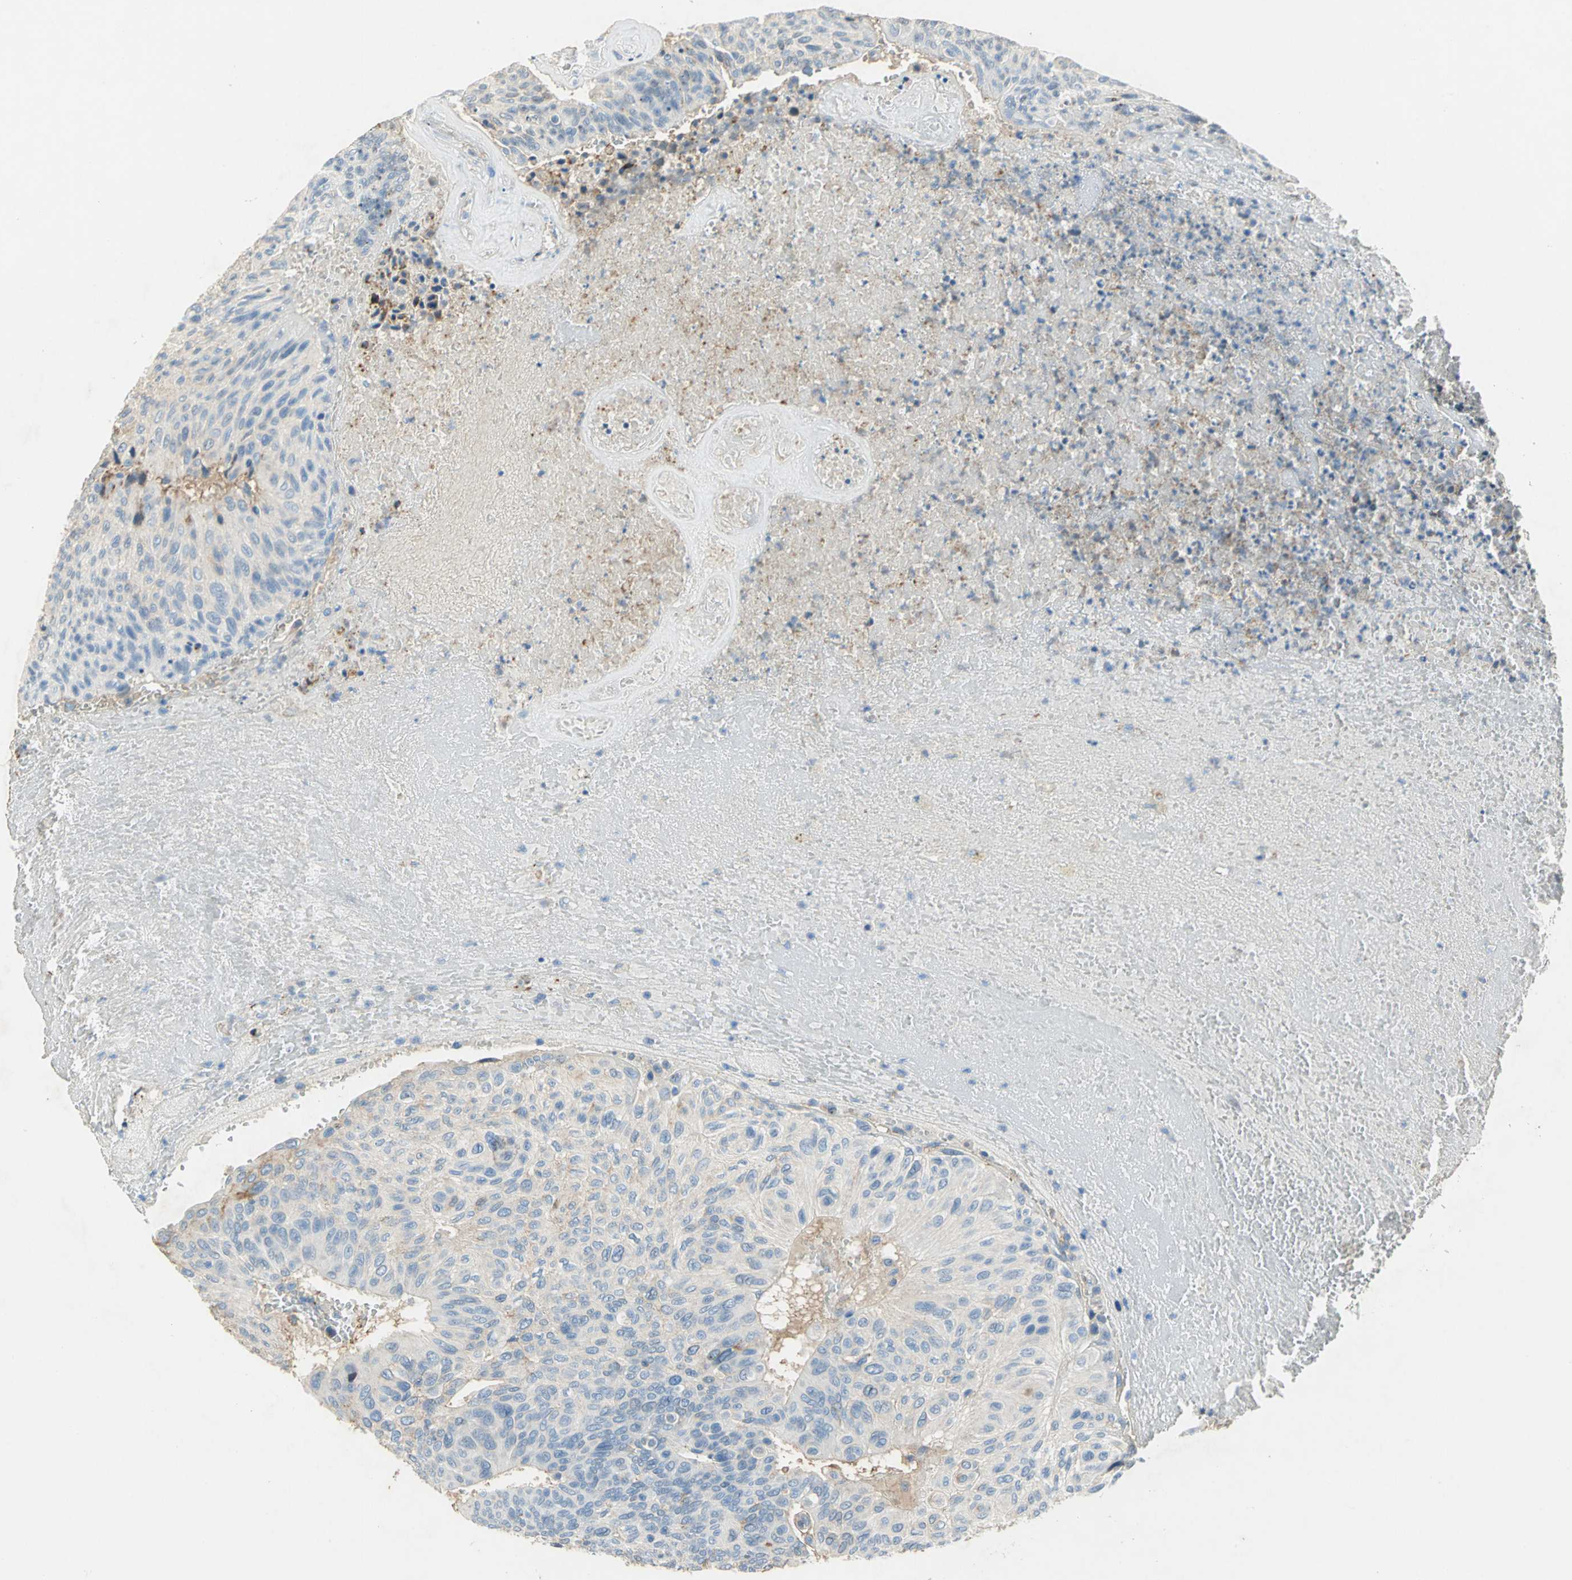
{"staining": {"intensity": "weak", "quantity": "<25%", "location": "cytoplasmic/membranous"}, "tissue": "urothelial cancer", "cell_type": "Tumor cells", "image_type": "cancer", "snomed": [{"axis": "morphology", "description": "Urothelial carcinoma, High grade"}, {"axis": "topography", "description": "Urinary bladder"}], "caption": "Urothelial cancer was stained to show a protein in brown. There is no significant positivity in tumor cells.", "gene": "ANXA4", "patient": {"sex": "male", "age": 66}}